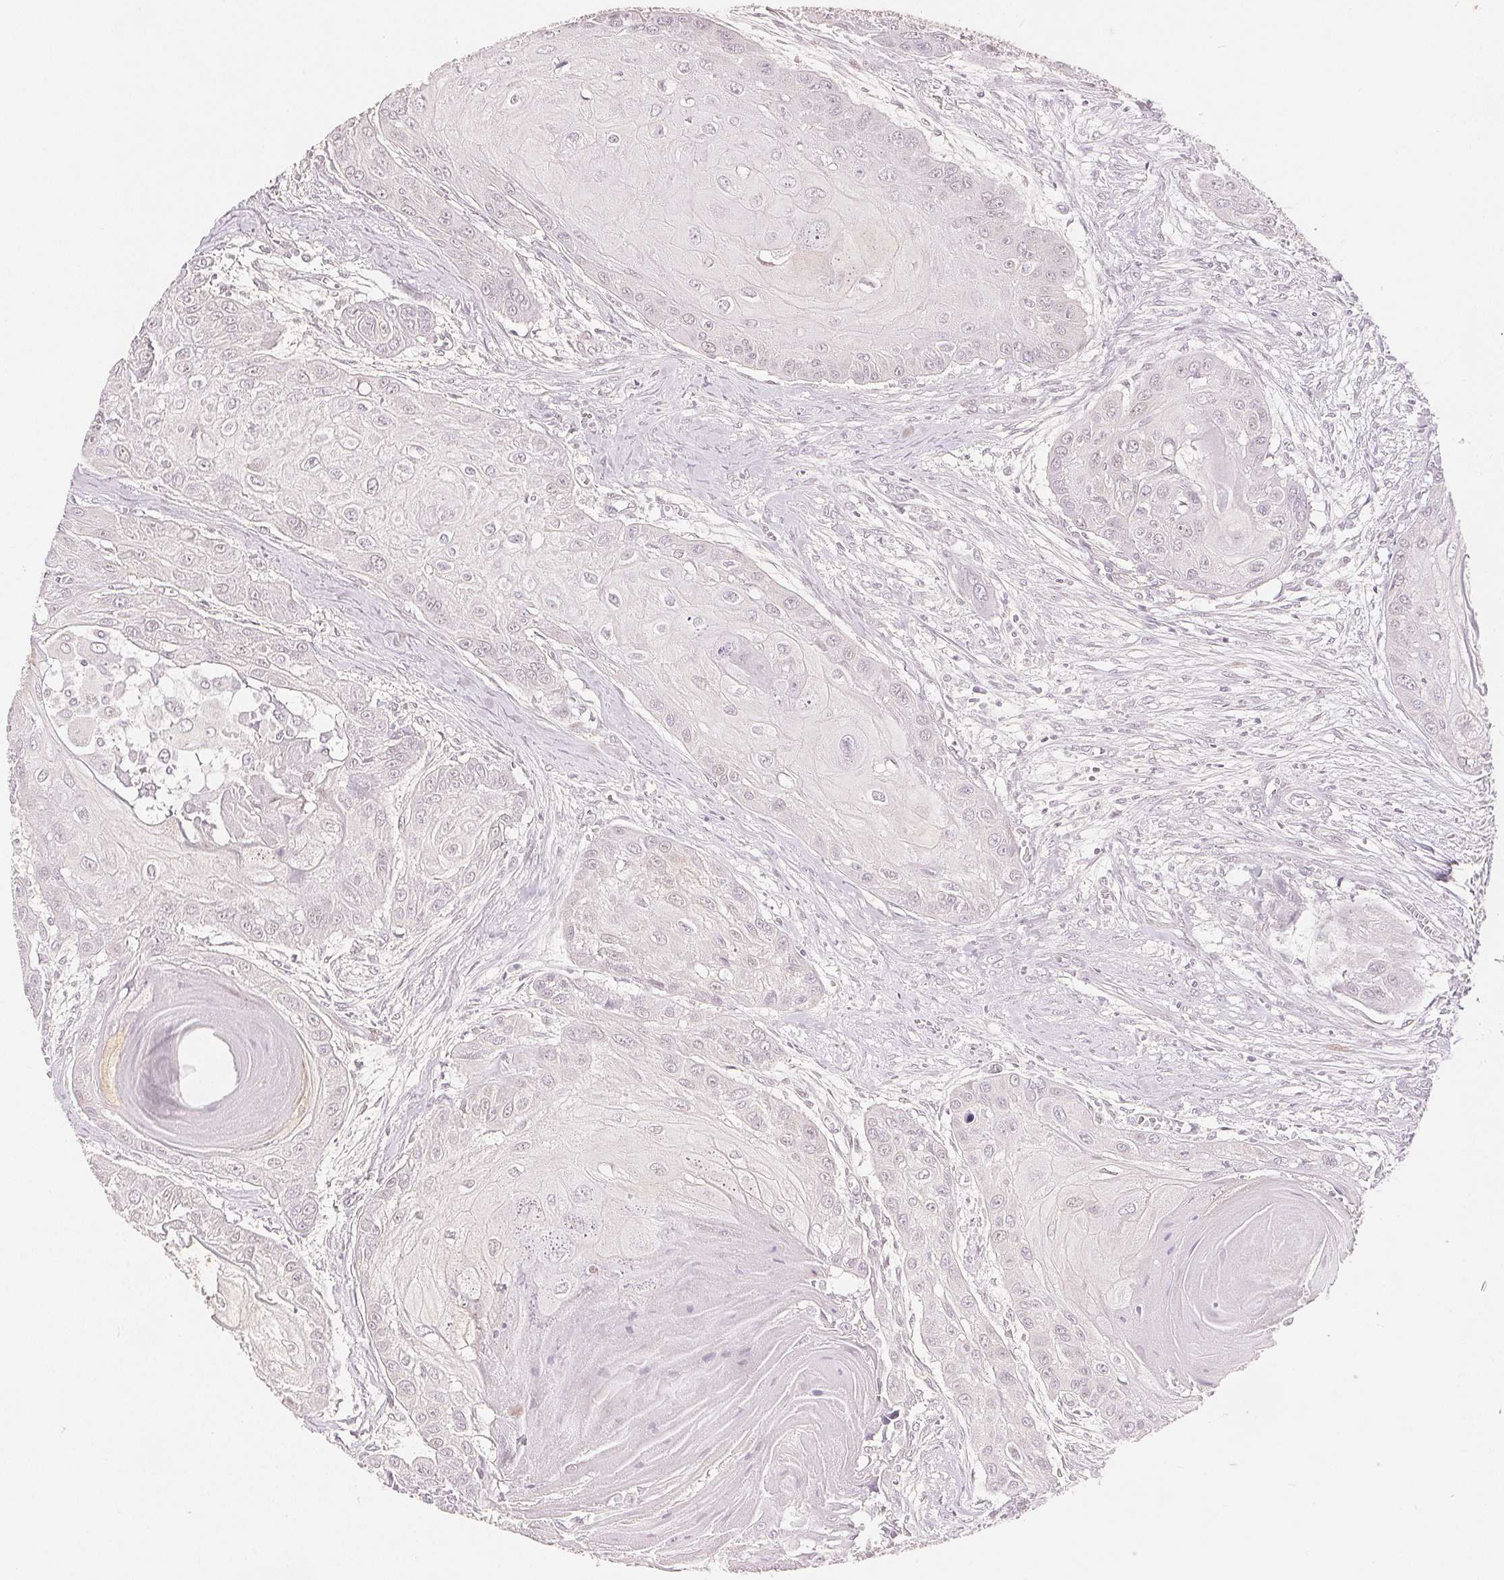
{"staining": {"intensity": "negative", "quantity": "none", "location": "none"}, "tissue": "head and neck cancer", "cell_type": "Tumor cells", "image_type": "cancer", "snomed": [{"axis": "morphology", "description": "Squamous cell carcinoma, NOS"}, {"axis": "topography", "description": "Oral tissue"}, {"axis": "topography", "description": "Head-Neck"}], "caption": "Tumor cells show no significant expression in head and neck cancer (squamous cell carcinoma).", "gene": "ZNF703", "patient": {"sex": "male", "age": 71}}